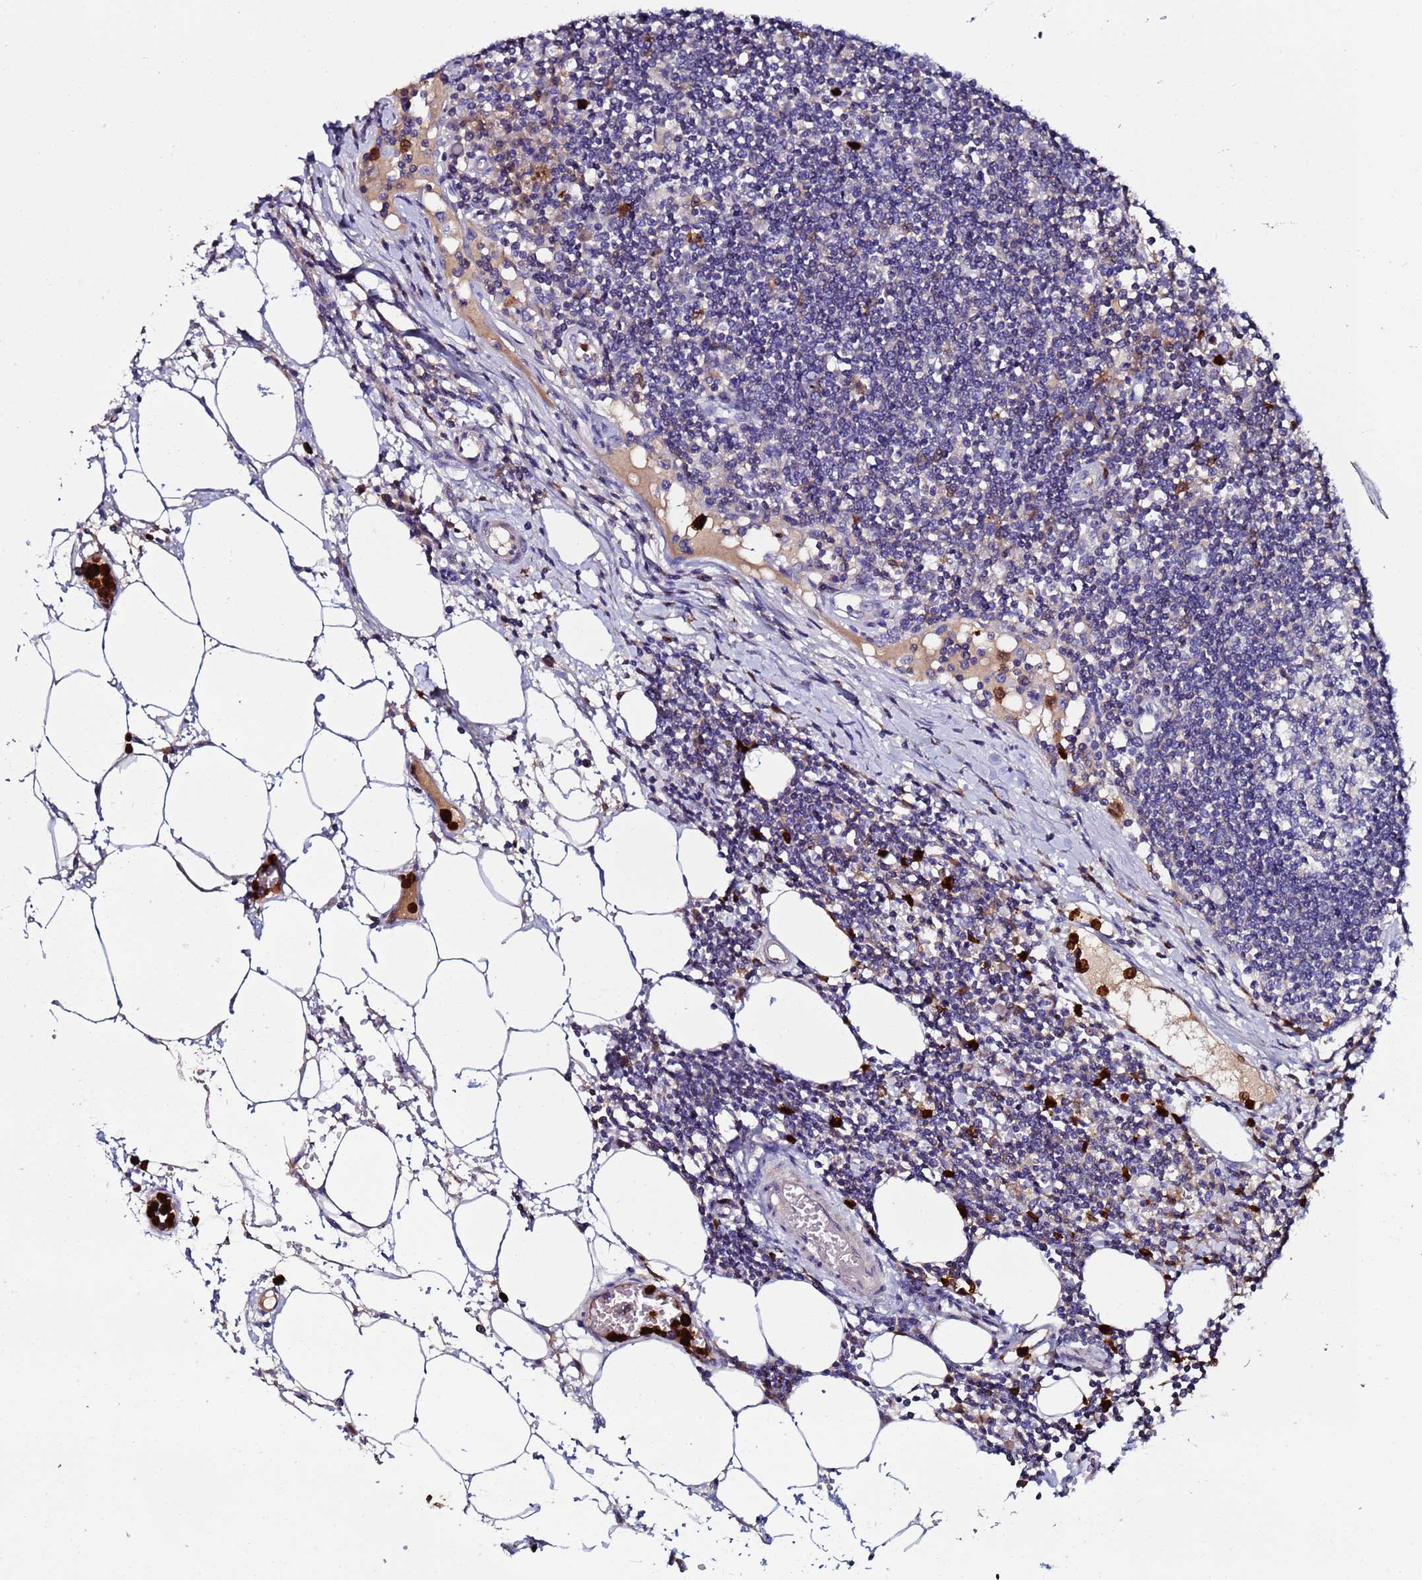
{"staining": {"intensity": "negative", "quantity": "none", "location": "none"}, "tissue": "lymph node", "cell_type": "Germinal center cells", "image_type": "normal", "snomed": [{"axis": "morphology", "description": "Adenocarcinoma, NOS"}, {"axis": "topography", "description": "Lymph node"}], "caption": "A photomicrograph of lymph node stained for a protein shows no brown staining in germinal center cells.", "gene": "TUBAL3", "patient": {"sex": "female", "age": 62}}